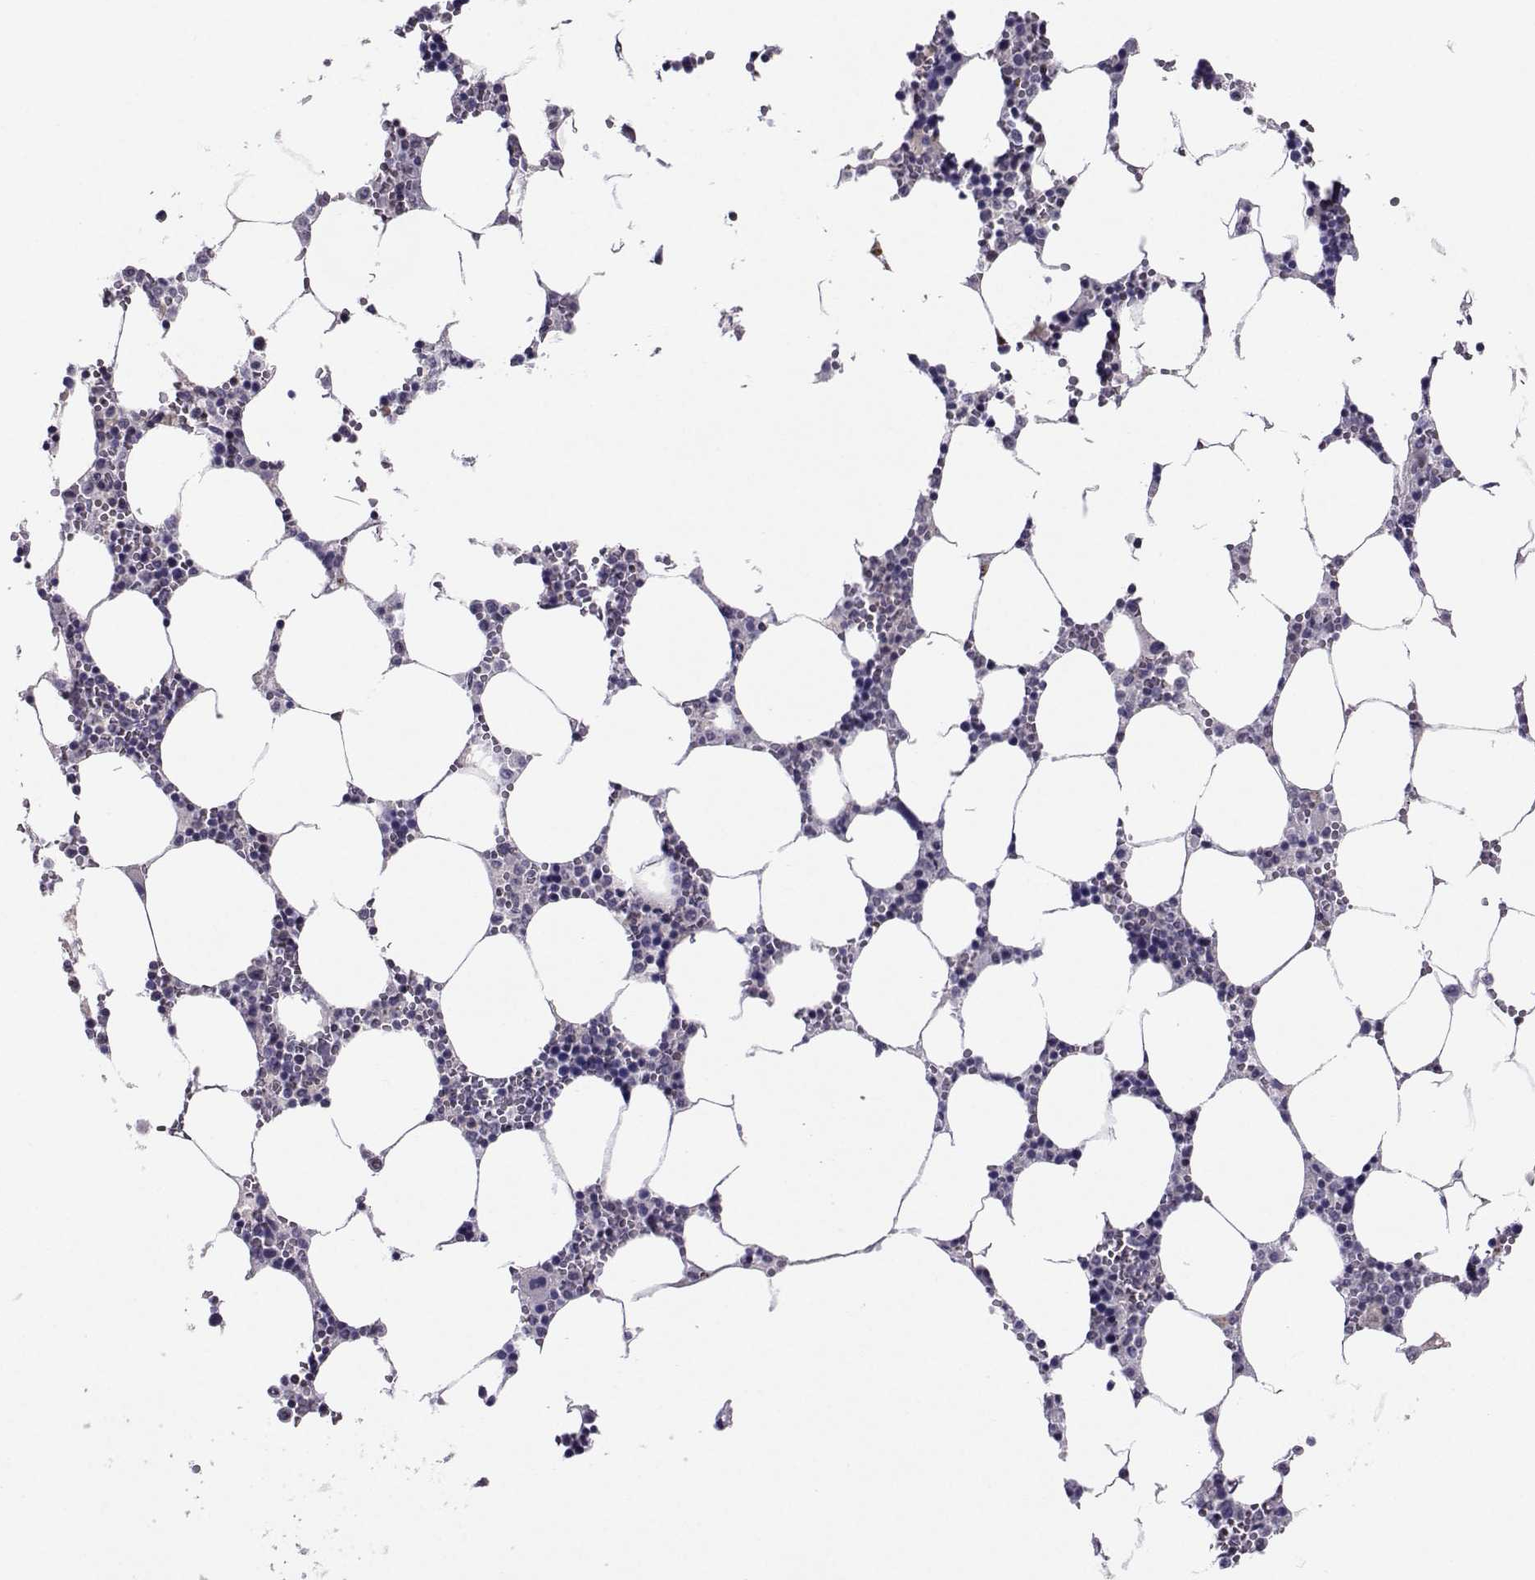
{"staining": {"intensity": "negative", "quantity": "none", "location": "none"}, "tissue": "bone marrow", "cell_type": "Hematopoietic cells", "image_type": "normal", "snomed": [{"axis": "morphology", "description": "Normal tissue, NOS"}, {"axis": "topography", "description": "Bone marrow"}], "caption": "Immunohistochemistry (IHC) photomicrograph of normal bone marrow: human bone marrow stained with DAB demonstrates no significant protein positivity in hematopoietic cells.", "gene": "PGK1", "patient": {"sex": "female", "age": 64}}